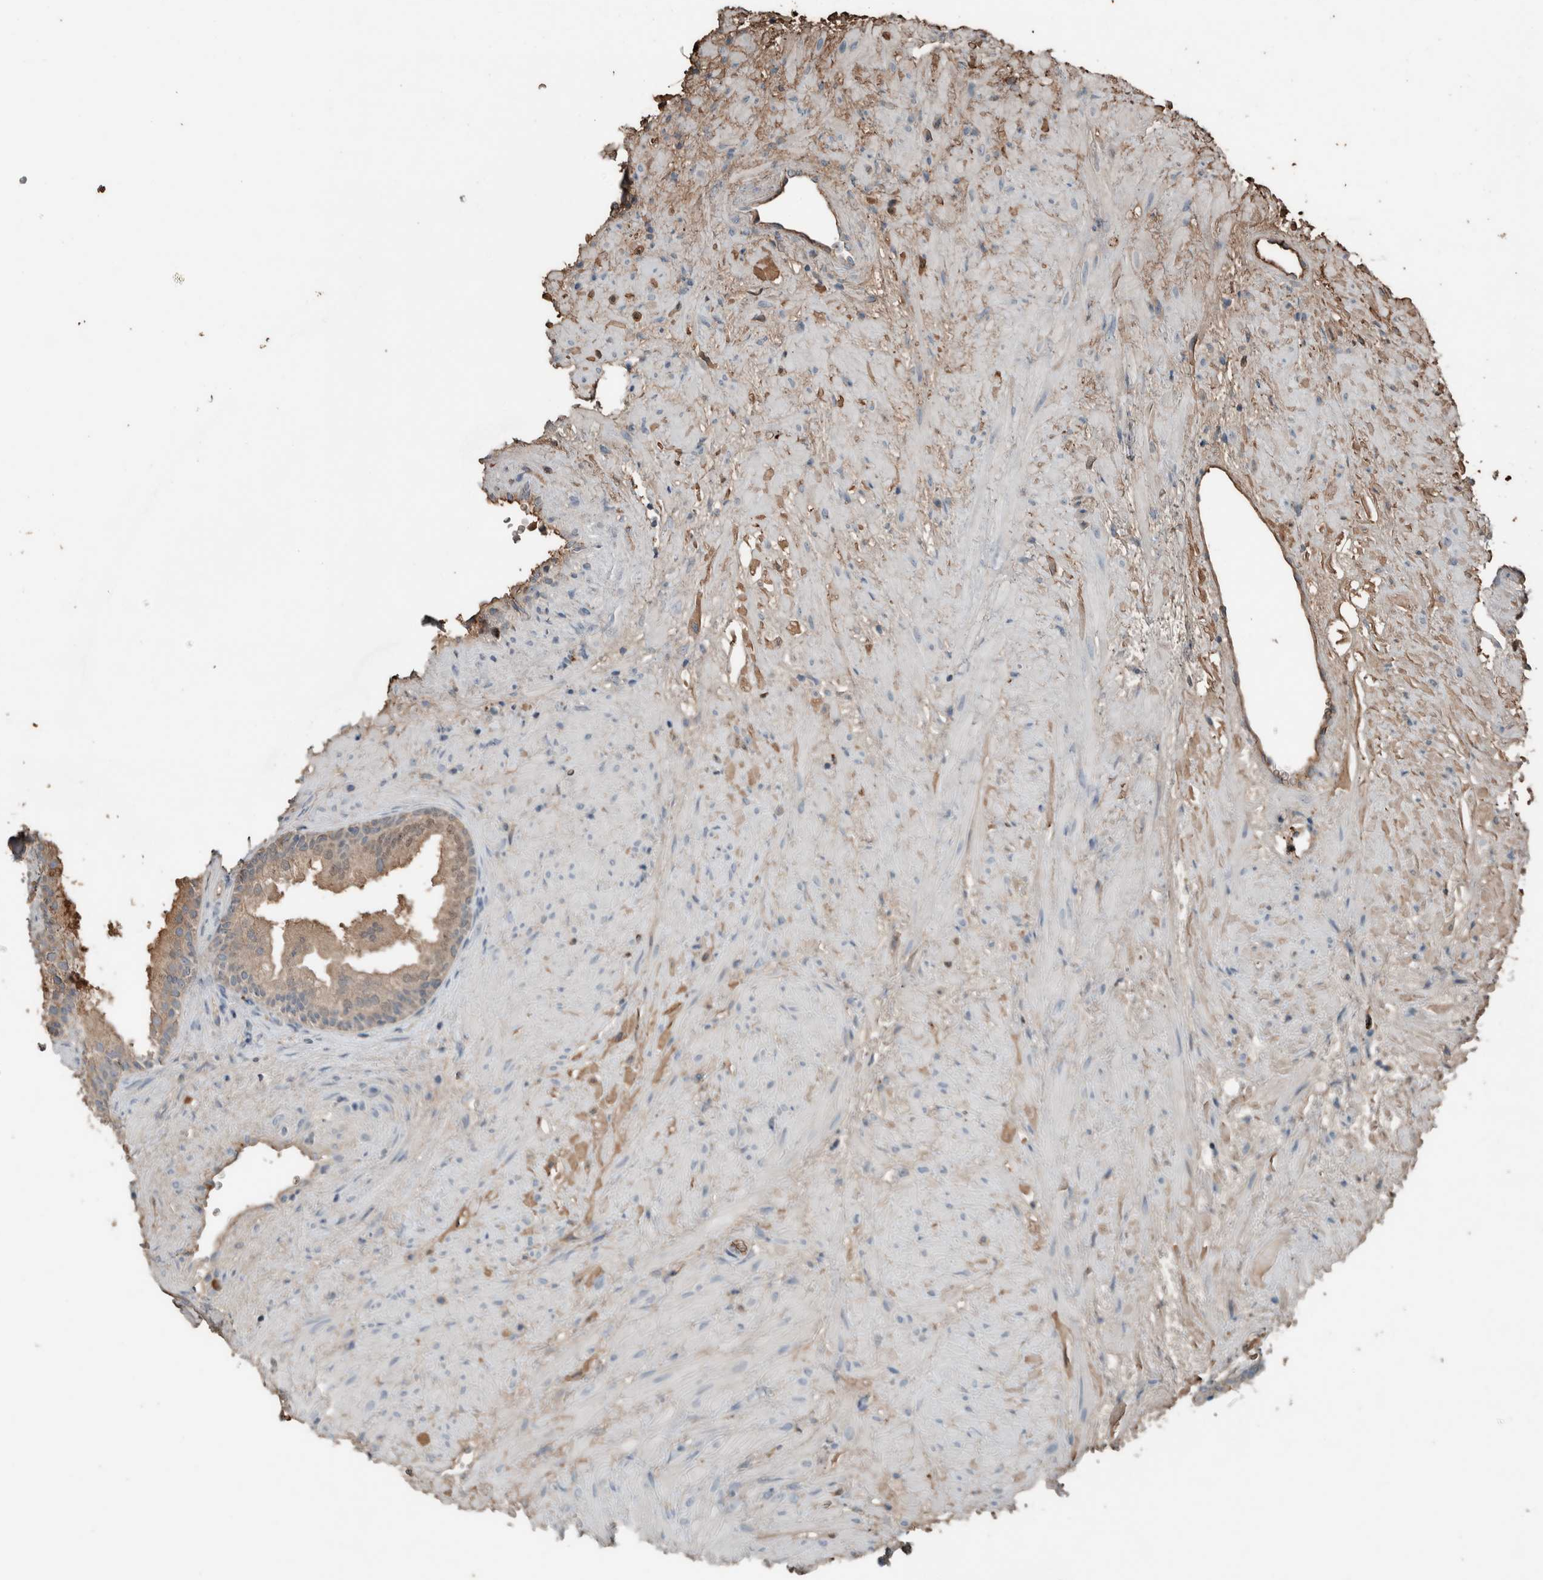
{"staining": {"intensity": "weak", "quantity": "25%-75%", "location": "cytoplasmic/membranous"}, "tissue": "prostate", "cell_type": "Glandular cells", "image_type": "normal", "snomed": [{"axis": "morphology", "description": "Normal tissue, NOS"}, {"axis": "topography", "description": "Prostate"}], "caption": "This histopathology image demonstrates IHC staining of benign human prostate, with low weak cytoplasmic/membranous expression in approximately 25%-75% of glandular cells.", "gene": "USP34", "patient": {"sex": "male", "age": 76}}